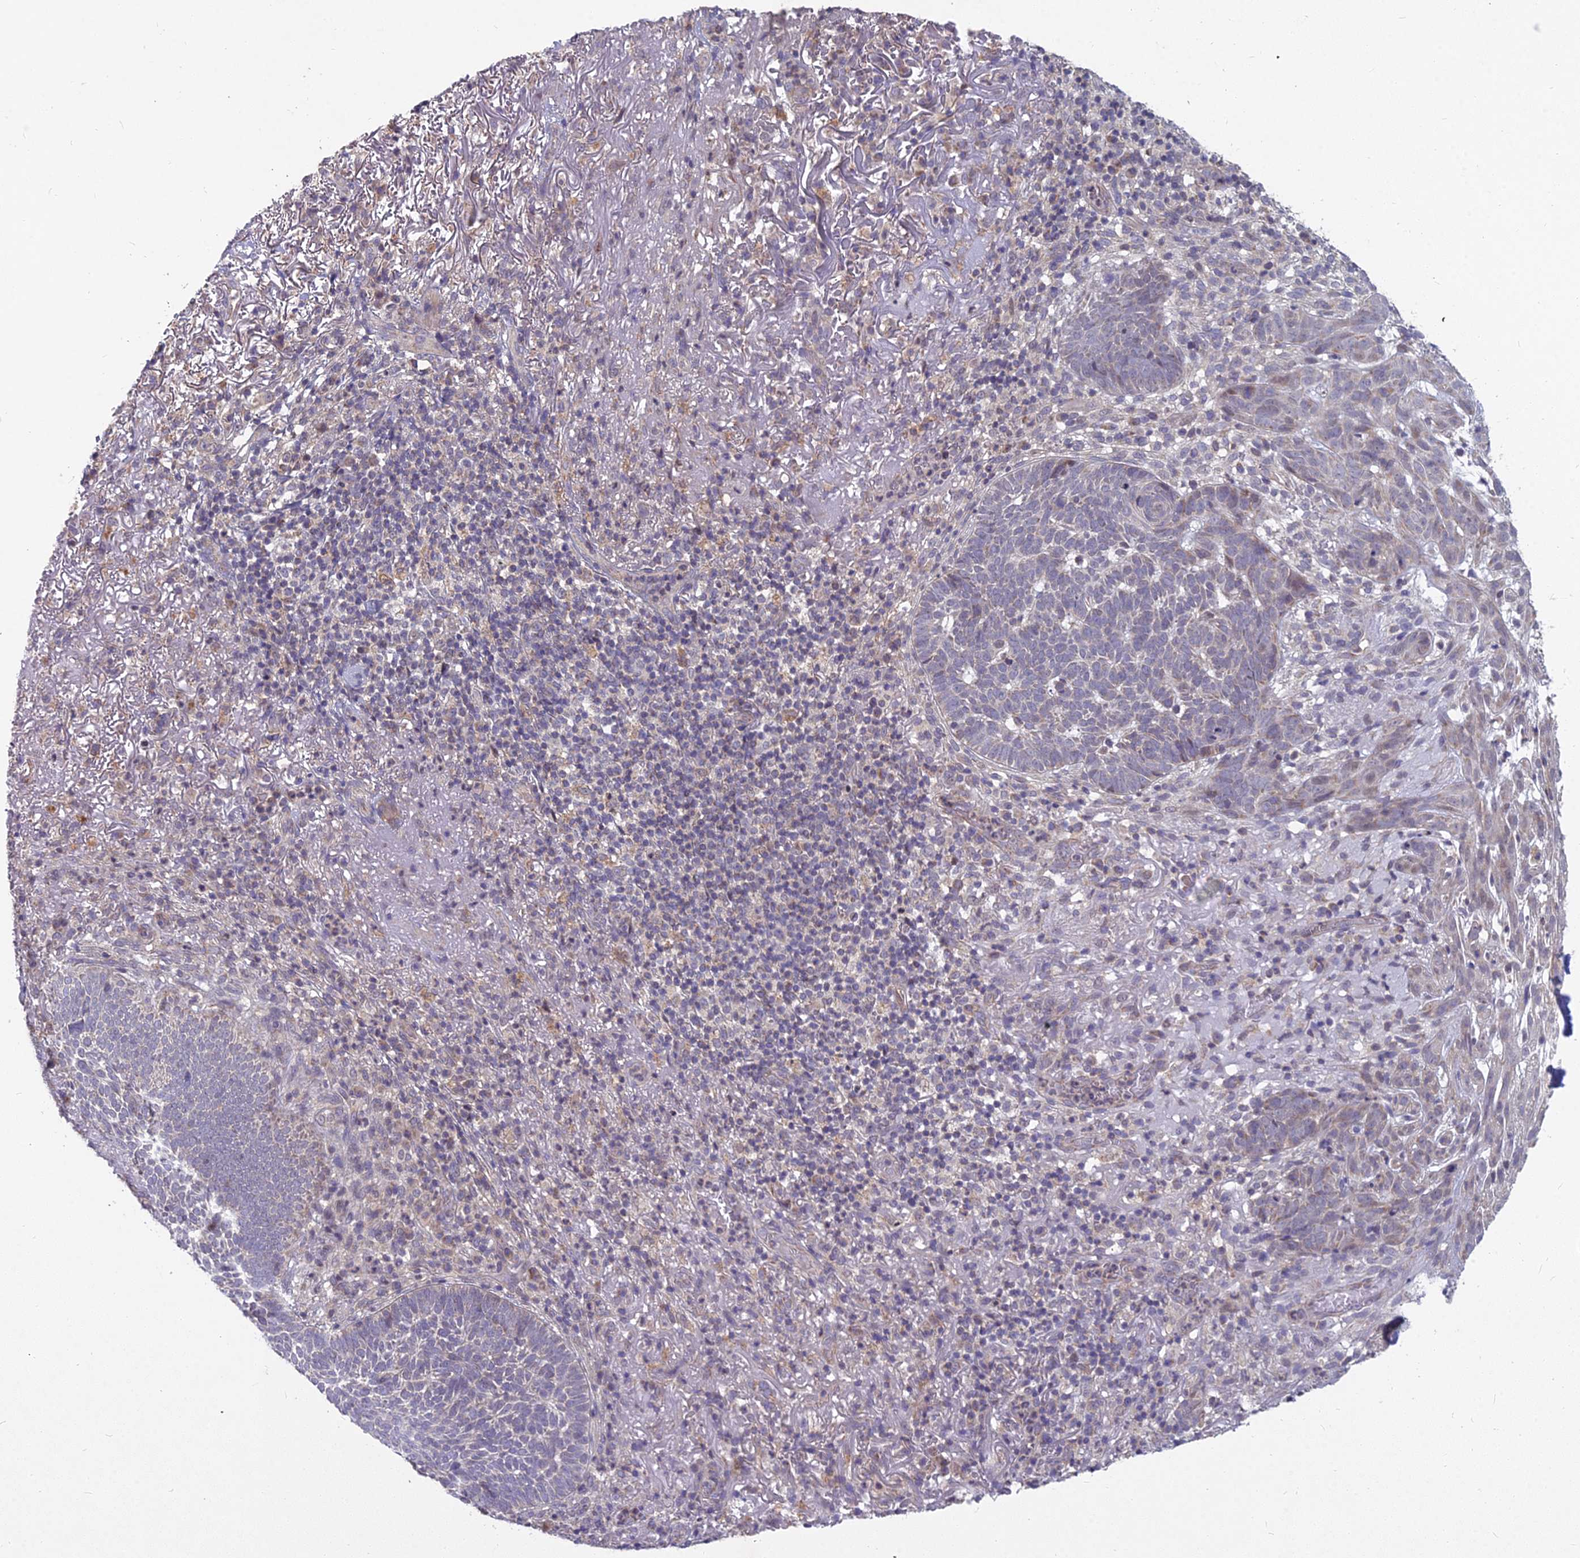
{"staining": {"intensity": "weak", "quantity": "<25%", "location": "cytoplasmic/membranous"}, "tissue": "skin cancer", "cell_type": "Tumor cells", "image_type": "cancer", "snomed": [{"axis": "morphology", "description": "Basal cell carcinoma"}, {"axis": "topography", "description": "Skin"}], "caption": "An immunohistochemistry (IHC) histopathology image of skin cancer (basal cell carcinoma) is shown. There is no staining in tumor cells of skin cancer (basal cell carcinoma).", "gene": "MICU2", "patient": {"sex": "female", "age": 78}}